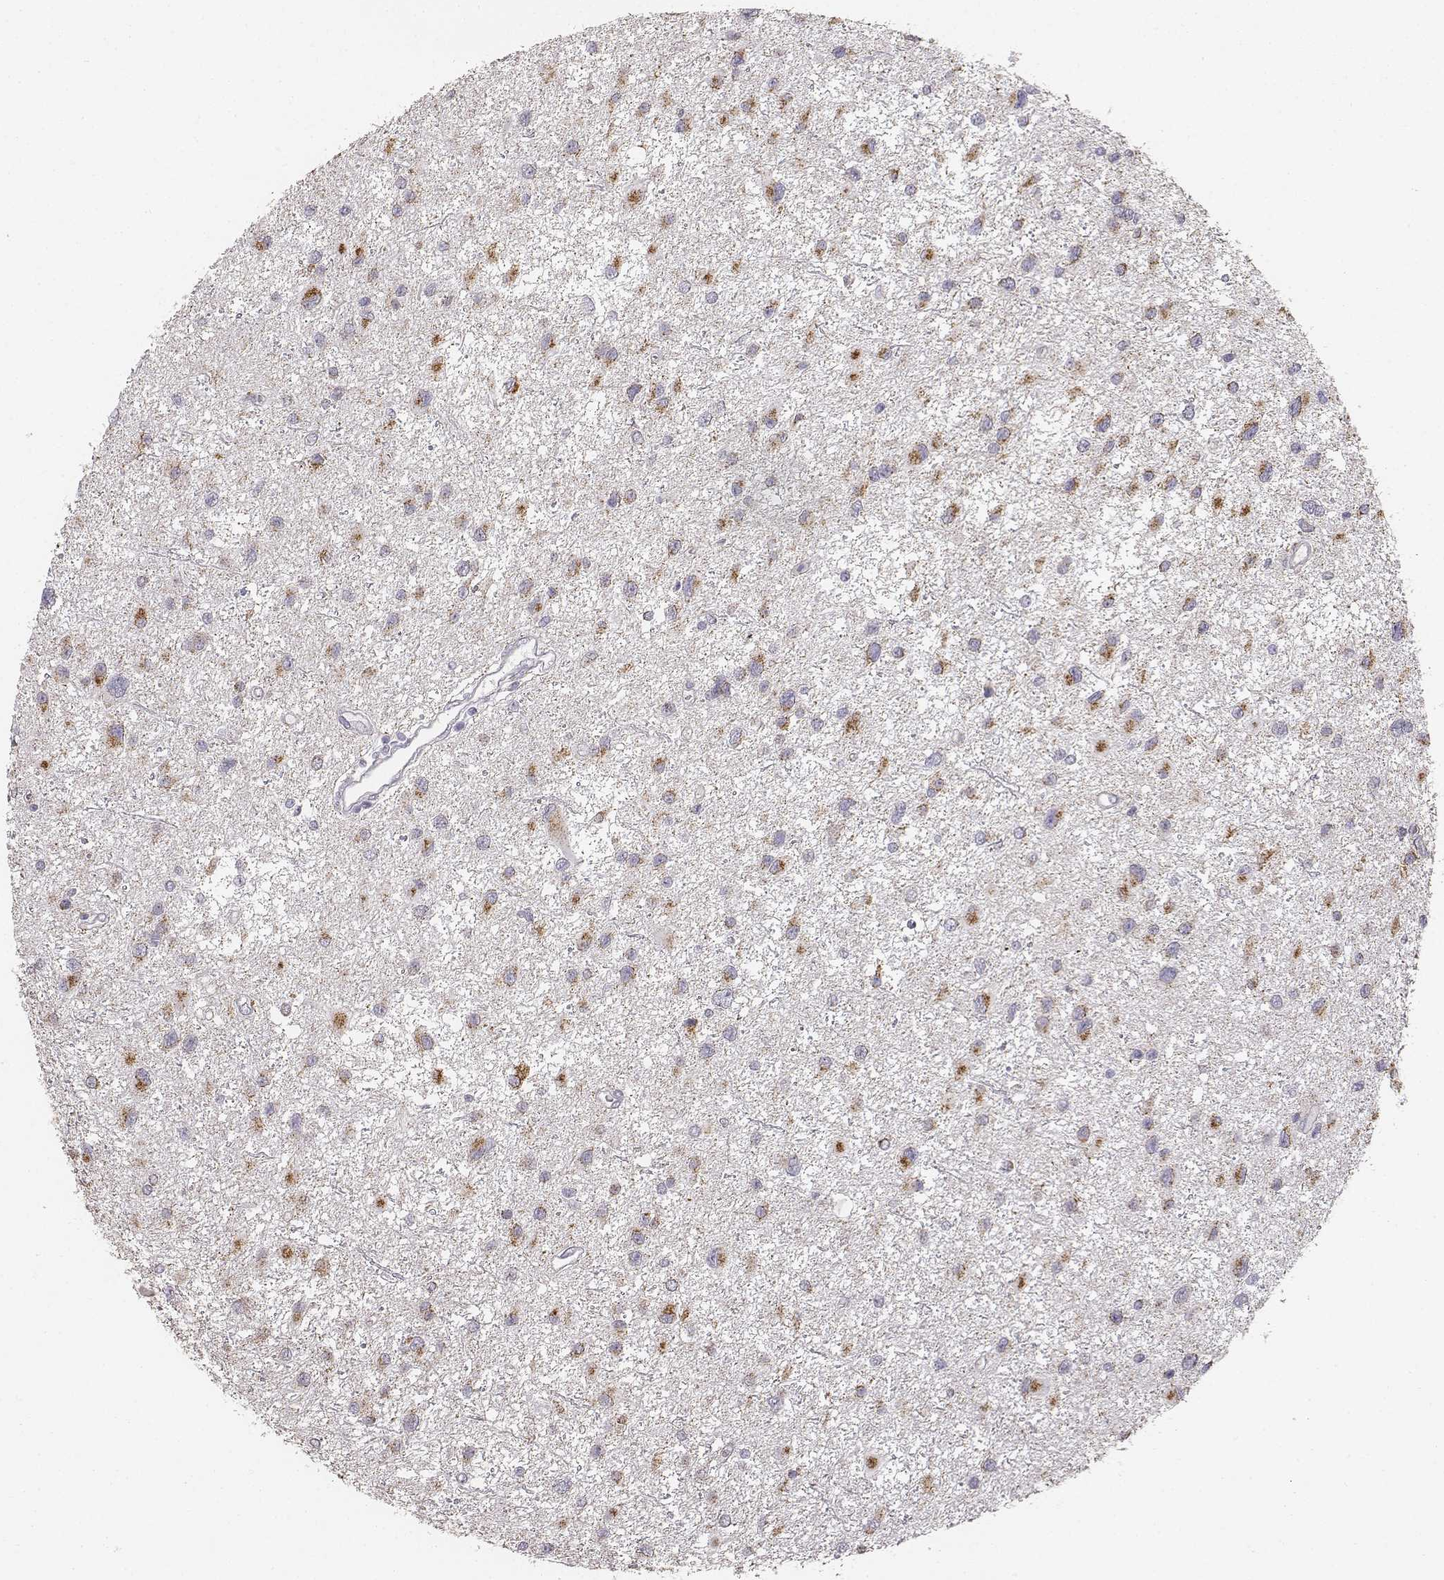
{"staining": {"intensity": "moderate", "quantity": ">75%", "location": "cytoplasmic/membranous"}, "tissue": "glioma", "cell_type": "Tumor cells", "image_type": "cancer", "snomed": [{"axis": "morphology", "description": "Glioma, malignant, Low grade"}, {"axis": "topography", "description": "Brain"}], "caption": "Low-grade glioma (malignant) stained for a protein shows moderate cytoplasmic/membranous positivity in tumor cells.", "gene": "ABCD3", "patient": {"sex": "female", "age": 32}}